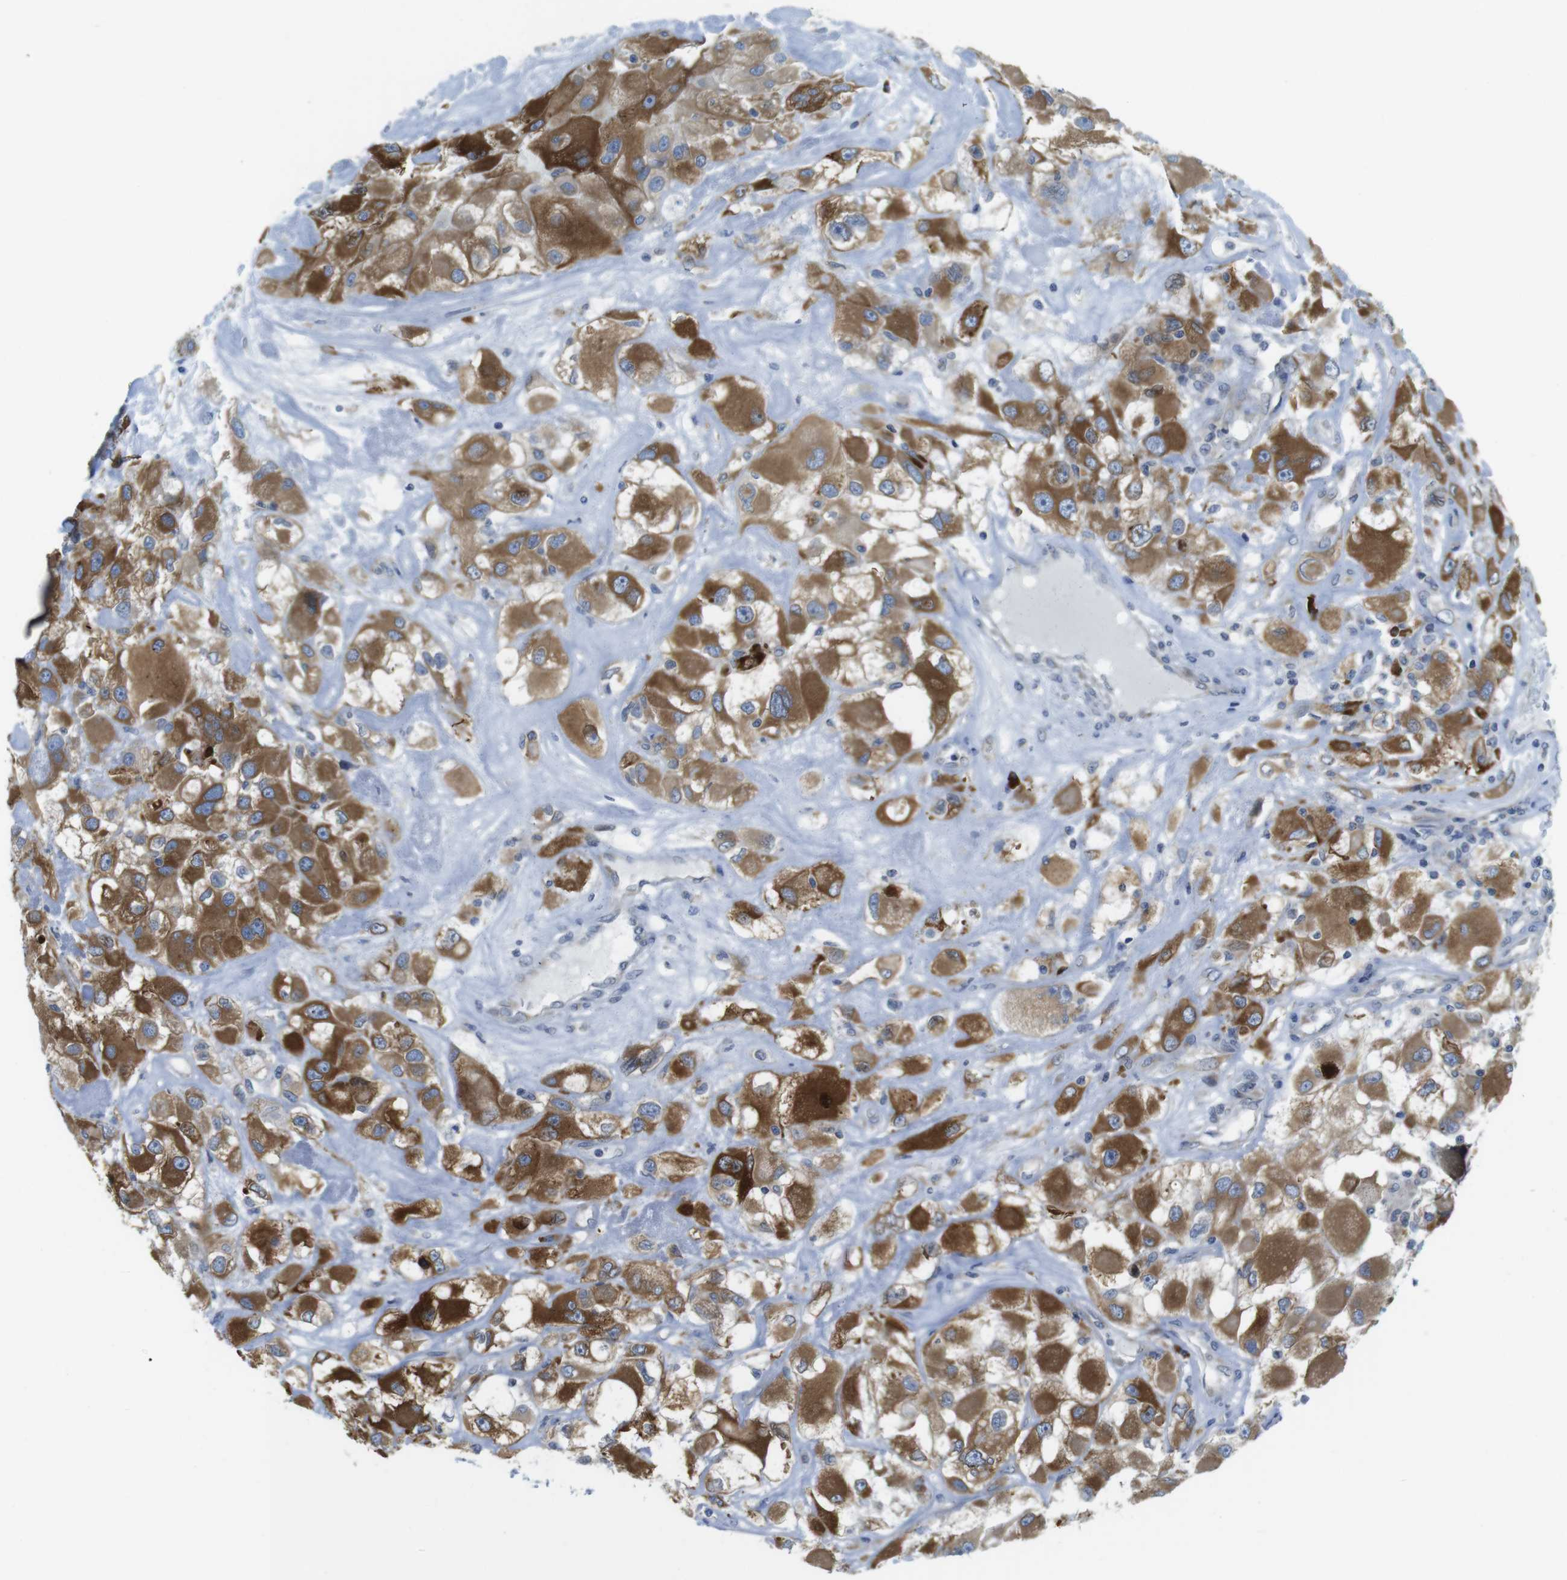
{"staining": {"intensity": "strong", "quantity": ">75%", "location": "cytoplasmic/membranous"}, "tissue": "renal cancer", "cell_type": "Tumor cells", "image_type": "cancer", "snomed": [{"axis": "morphology", "description": "Adenocarcinoma, NOS"}, {"axis": "topography", "description": "Kidney"}], "caption": "Protein positivity by immunohistochemistry (IHC) reveals strong cytoplasmic/membranous expression in about >75% of tumor cells in renal cancer.", "gene": "CLPTM1L", "patient": {"sex": "female", "age": 52}}